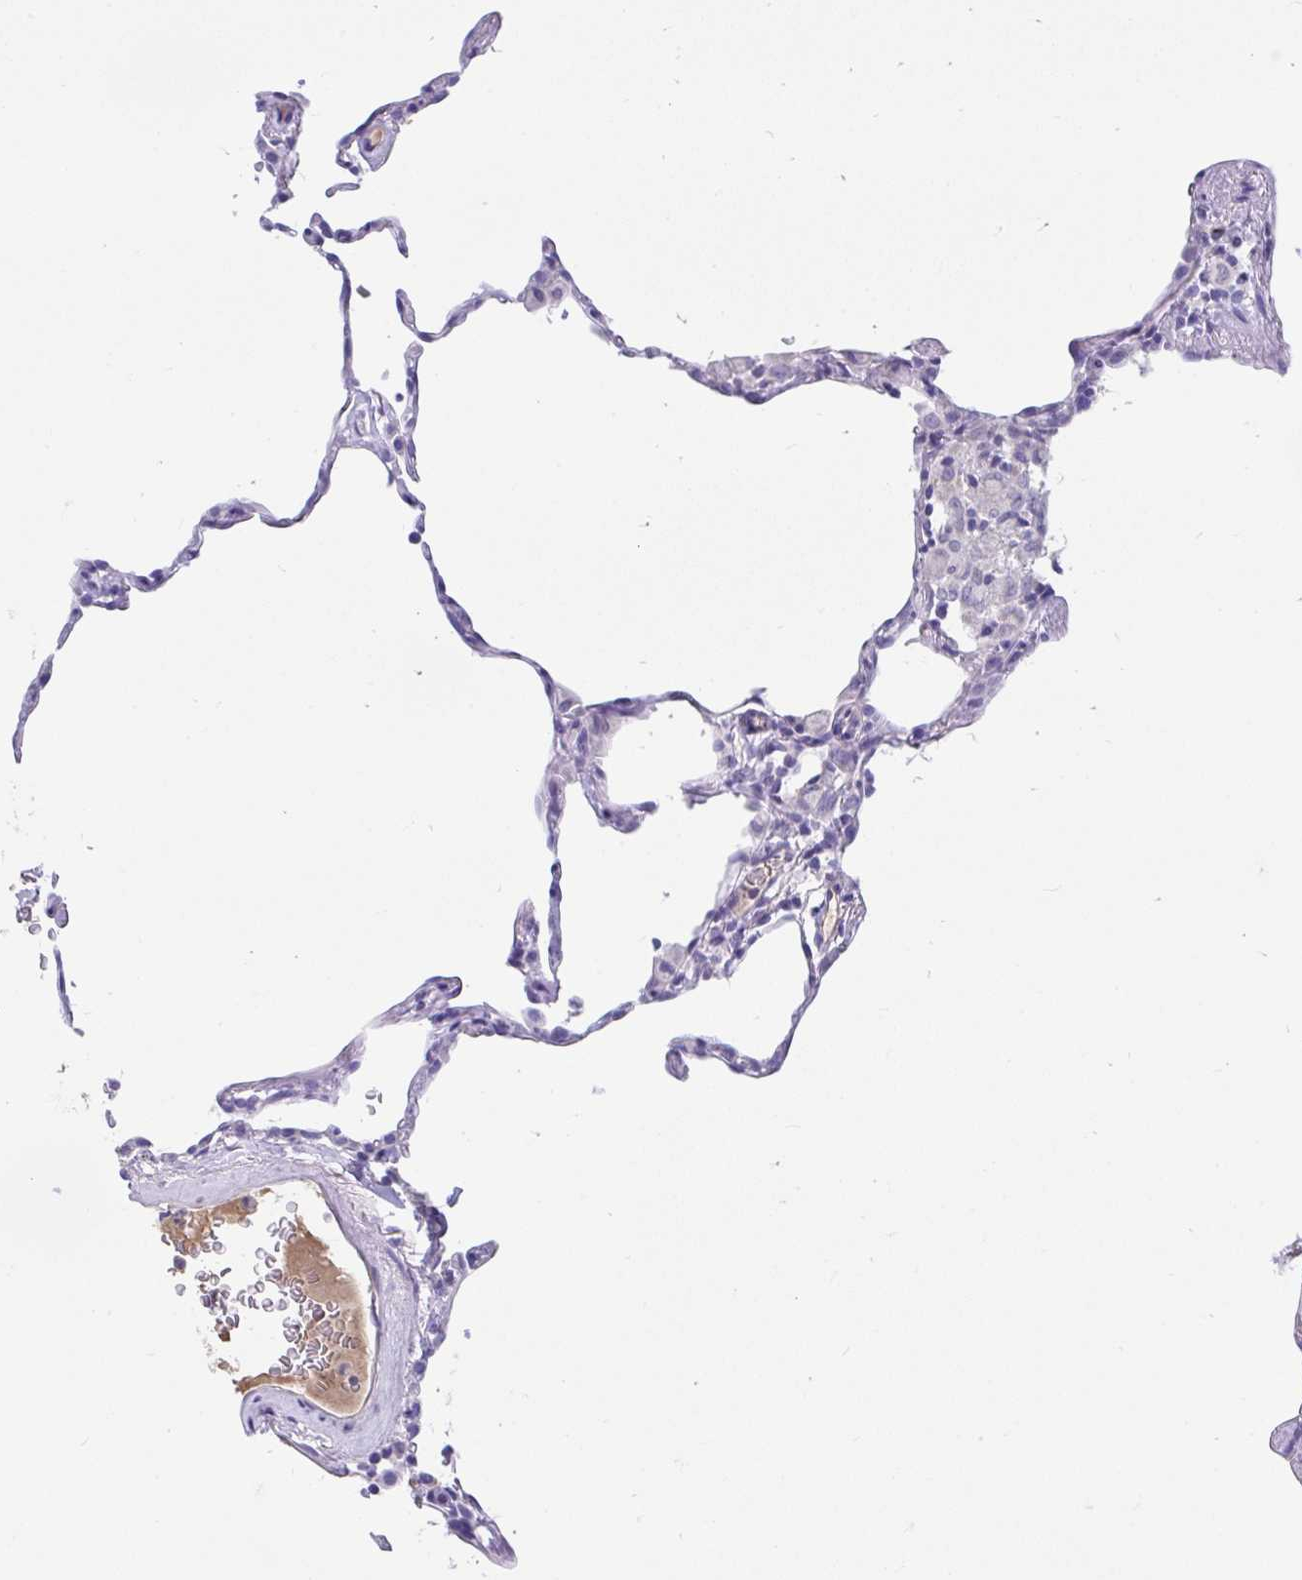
{"staining": {"intensity": "negative", "quantity": "none", "location": "none"}, "tissue": "lung", "cell_type": "Alveolar cells", "image_type": "normal", "snomed": [{"axis": "morphology", "description": "Normal tissue, NOS"}, {"axis": "topography", "description": "Lung"}], "caption": "IHC histopathology image of benign lung: human lung stained with DAB demonstrates no significant protein positivity in alveolar cells.", "gene": "CCSAP", "patient": {"sex": "female", "age": 57}}